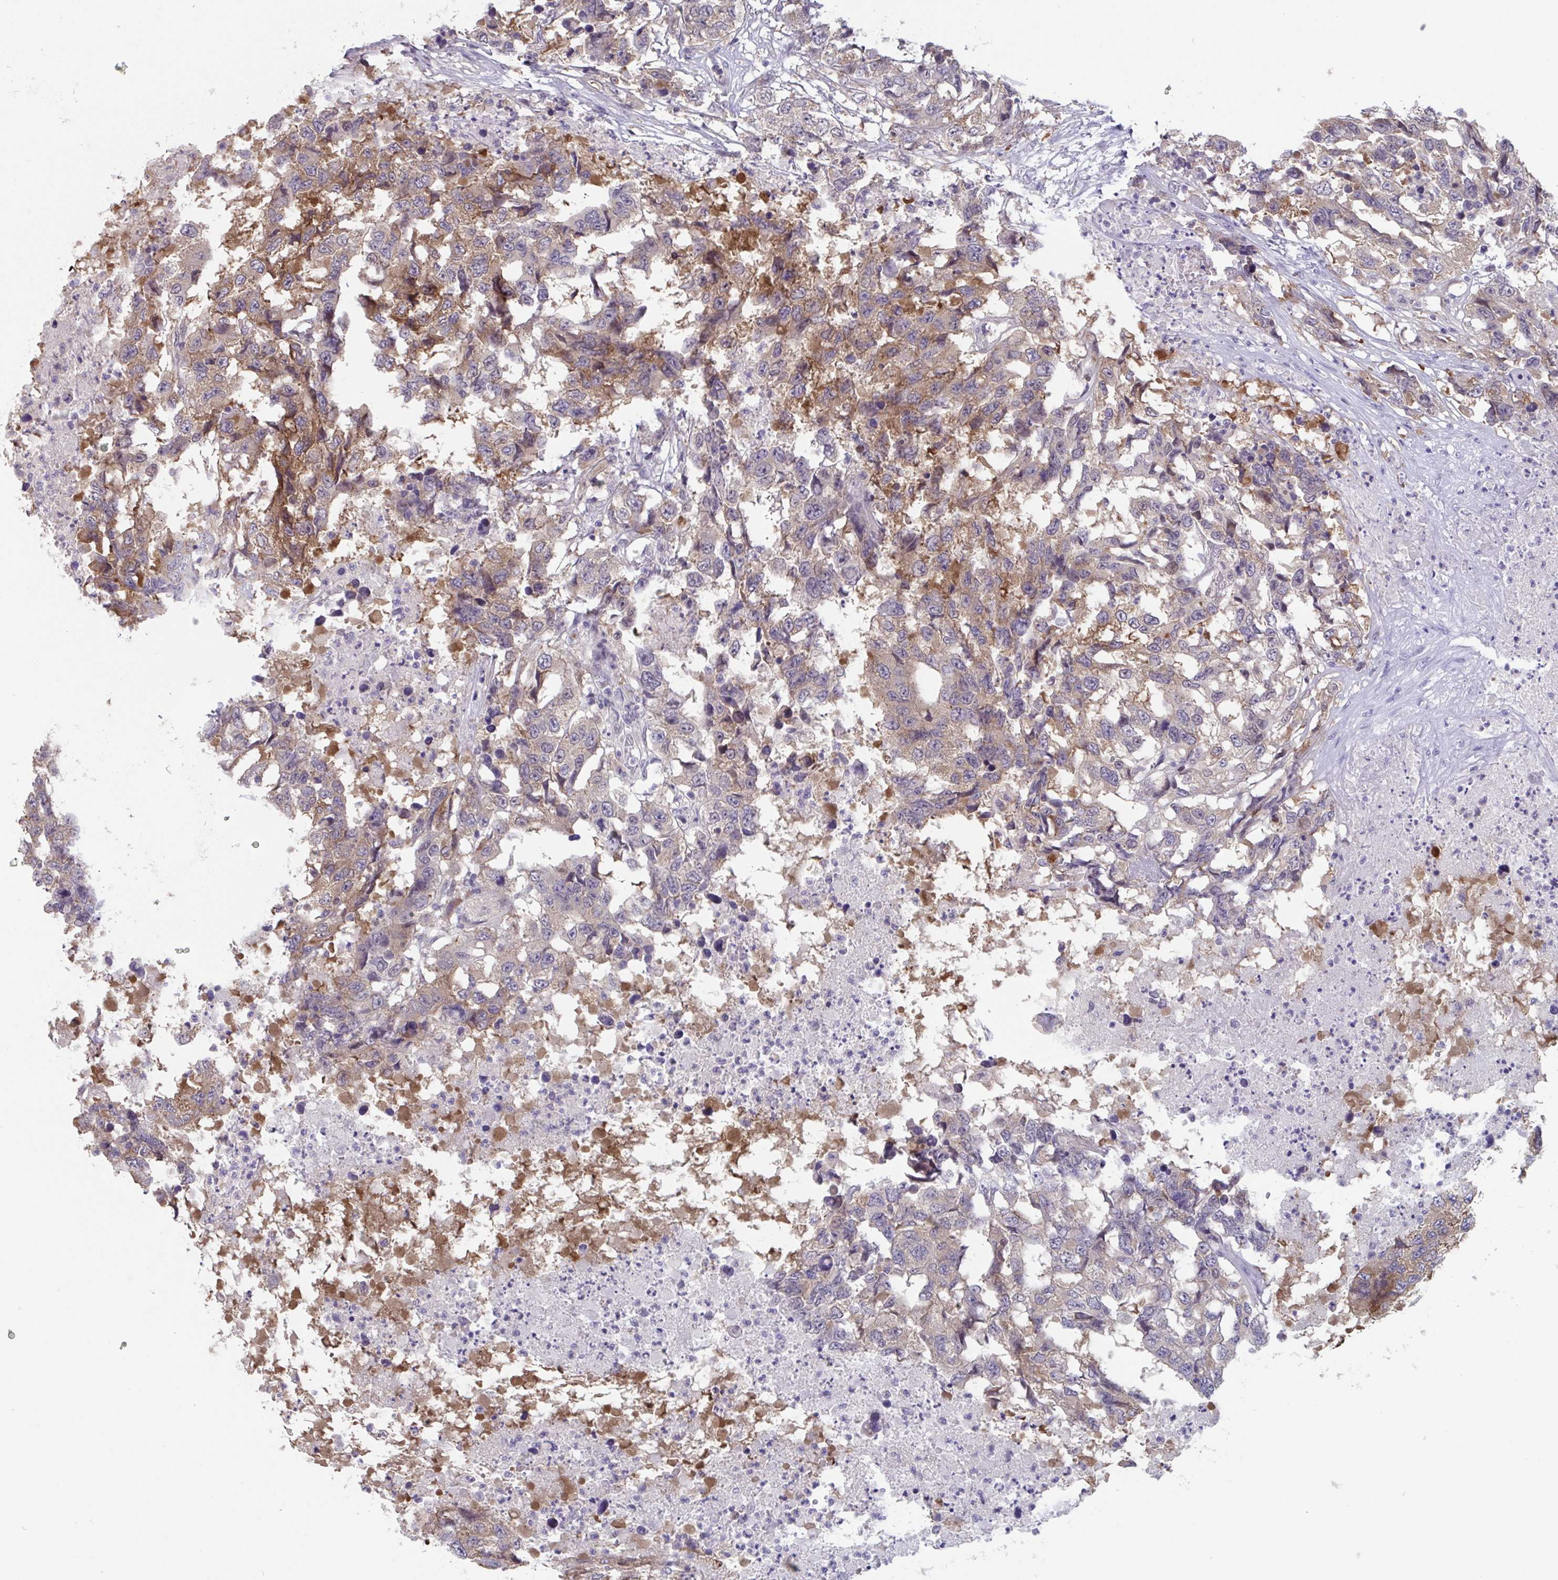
{"staining": {"intensity": "moderate", "quantity": "25%-75%", "location": "cytoplasmic/membranous"}, "tissue": "testis cancer", "cell_type": "Tumor cells", "image_type": "cancer", "snomed": [{"axis": "morphology", "description": "Carcinoma, Embryonal, NOS"}, {"axis": "topography", "description": "Testis"}], "caption": "Moderate cytoplasmic/membranous staining is appreciated in about 25%-75% of tumor cells in embryonal carcinoma (testis).", "gene": "RIOK1", "patient": {"sex": "male", "age": 83}}